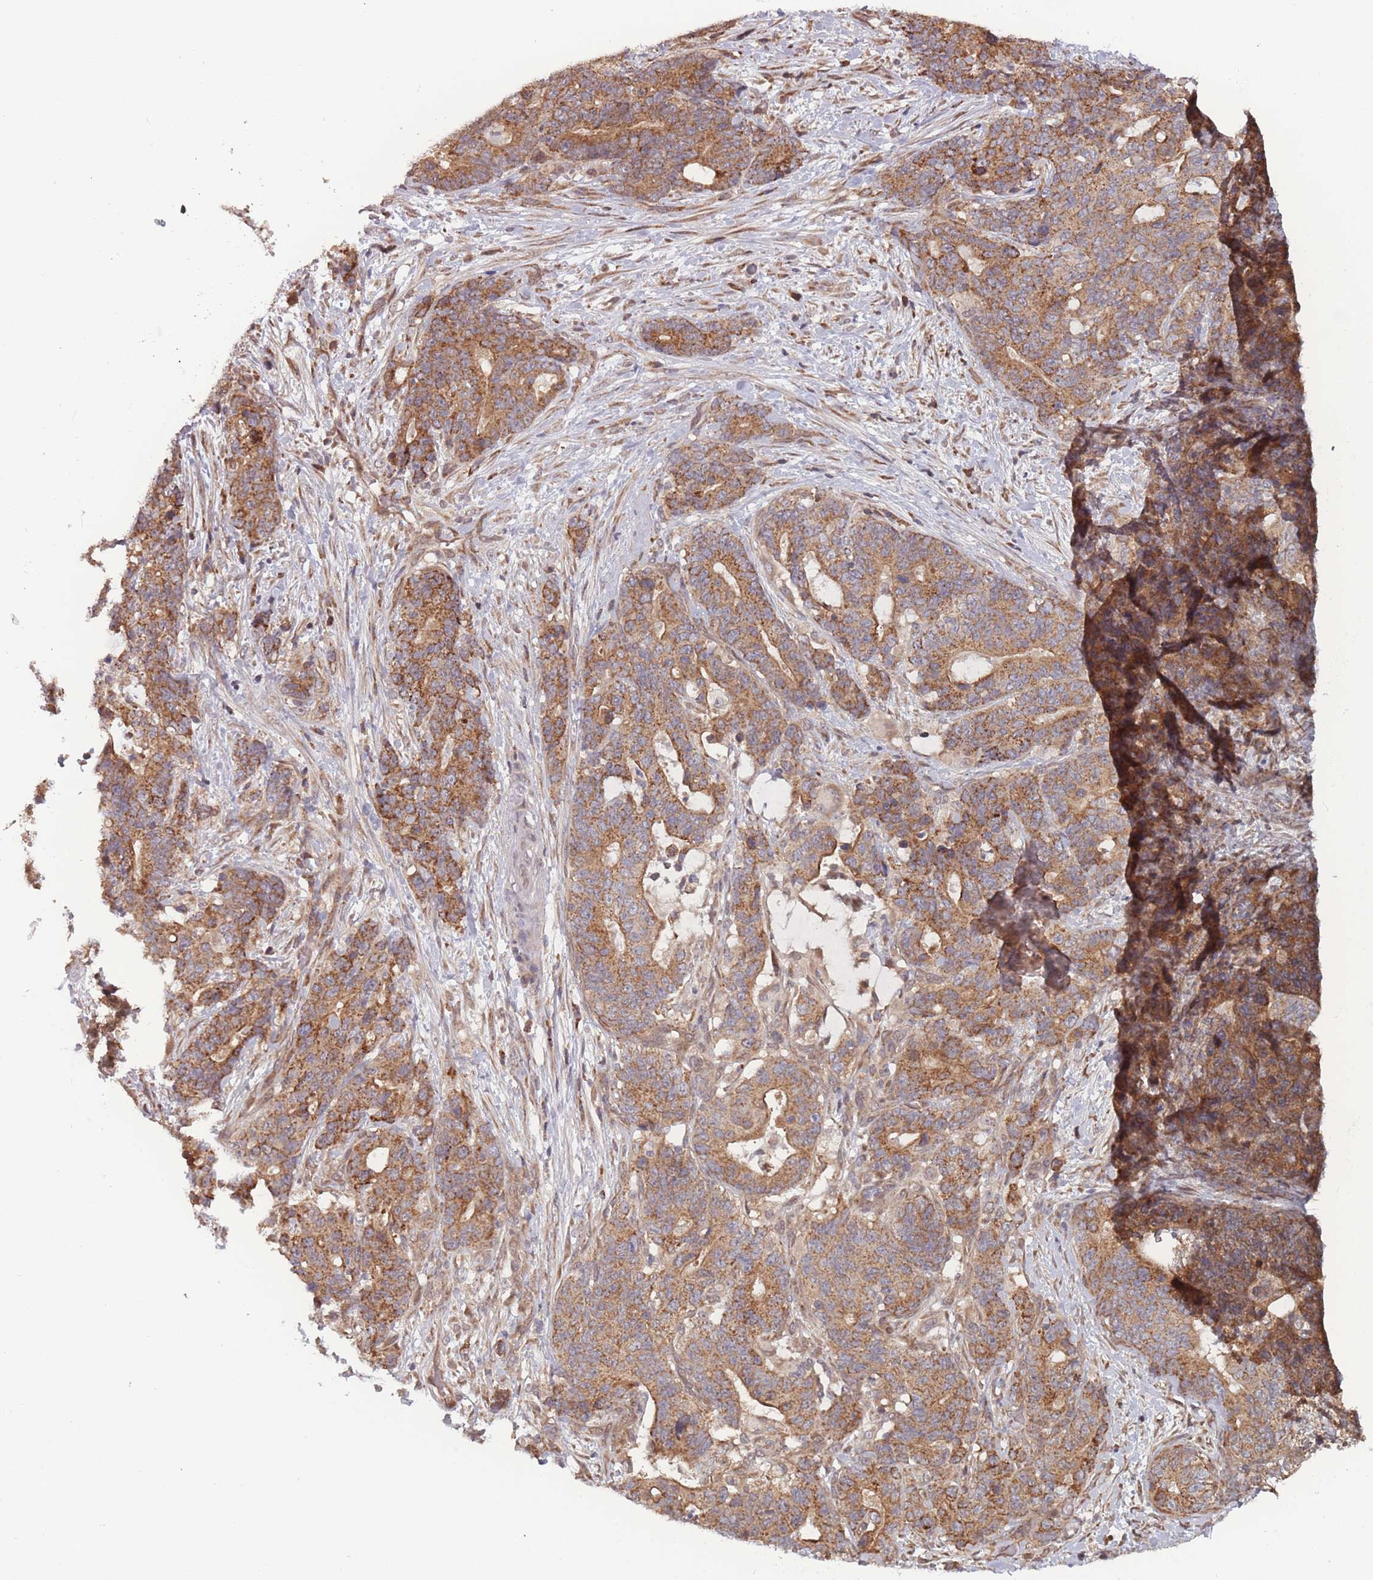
{"staining": {"intensity": "moderate", "quantity": ">75%", "location": "cytoplasmic/membranous"}, "tissue": "stomach cancer", "cell_type": "Tumor cells", "image_type": "cancer", "snomed": [{"axis": "morphology", "description": "Normal tissue, NOS"}, {"axis": "morphology", "description": "Adenocarcinoma, NOS"}, {"axis": "topography", "description": "Stomach"}], "caption": "The histopathology image demonstrates staining of stomach cancer, revealing moderate cytoplasmic/membranous protein expression (brown color) within tumor cells.", "gene": "RPS18", "patient": {"sex": "female", "age": 64}}